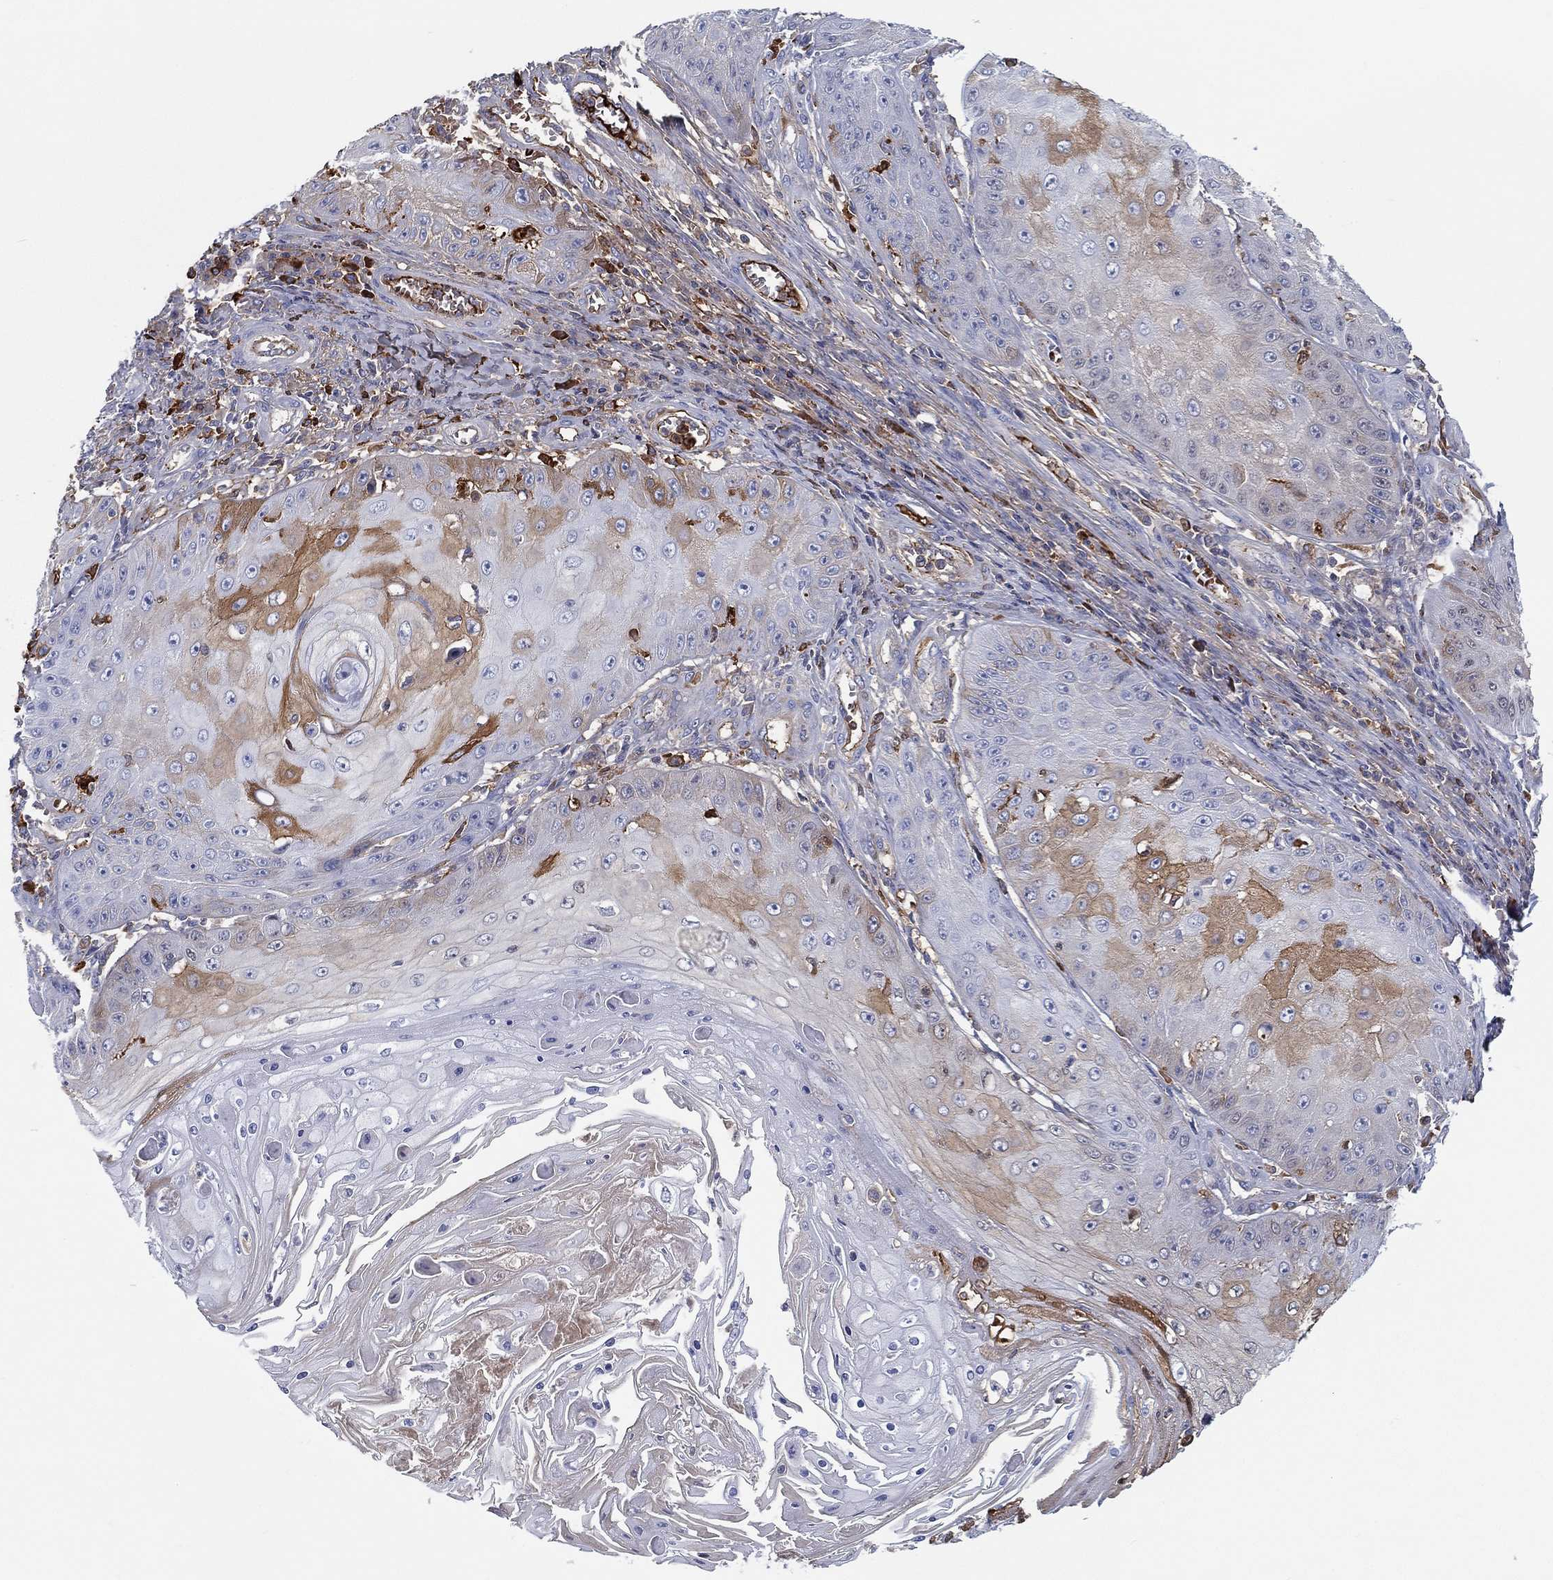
{"staining": {"intensity": "moderate", "quantity": "<25%", "location": "cytoplasmic/membranous"}, "tissue": "skin cancer", "cell_type": "Tumor cells", "image_type": "cancer", "snomed": [{"axis": "morphology", "description": "Squamous cell carcinoma, NOS"}, {"axis": "topography", "description": "Skin"}], "caption": "Immunohistochemistry photomicrograph of neoplastic tissue: human squamous cell carcinoma (skin) stained using immunohistochemistry demonstrates low levels of moderate protein expression localized specifically in the cytoplasmic/membranous of tumor cells, appearing as a cytoplasmic/membranous brown color.", "gene": "IFNB1", "patient": {"sex": "male", "age": 70}}